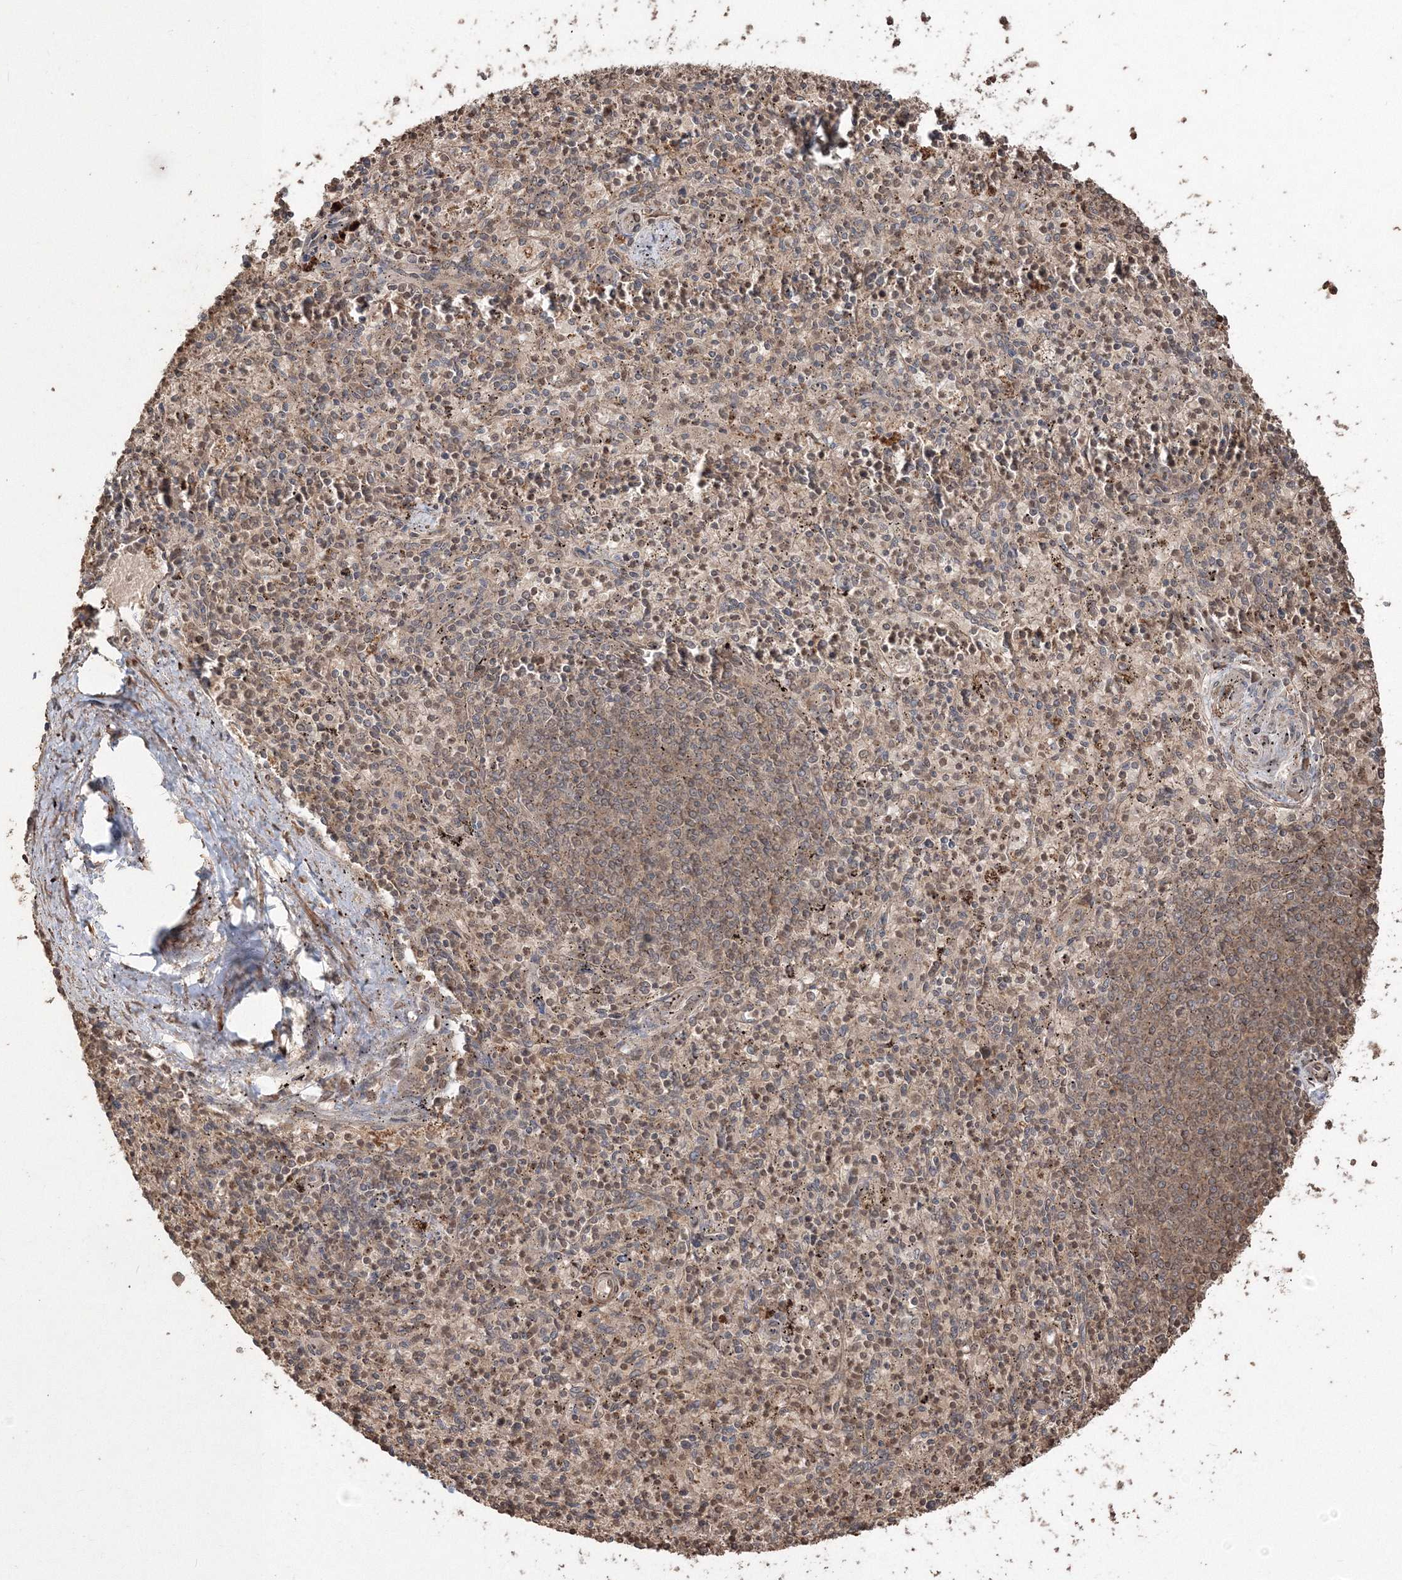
{"staining": {"intensity": "moderate", "quantity": "25%-75%", "location": "nuclear"}, "tissue": "spleen", "cell_type": "Cells in red pulp", "image_type": "normal", "snomed": [{"axis": "morphology", "description": "Normal tissue, NOS"}, {"axis": "topography", "description": "Spleen"}], "caption": "Moderate nuclear expression for a protein is present in approximately 25%-75% of cells in red pulp of normal spleen using immunohistochemistry.", "gene": "CCDC122", "patient": {"sex": "male", "age": 72}}